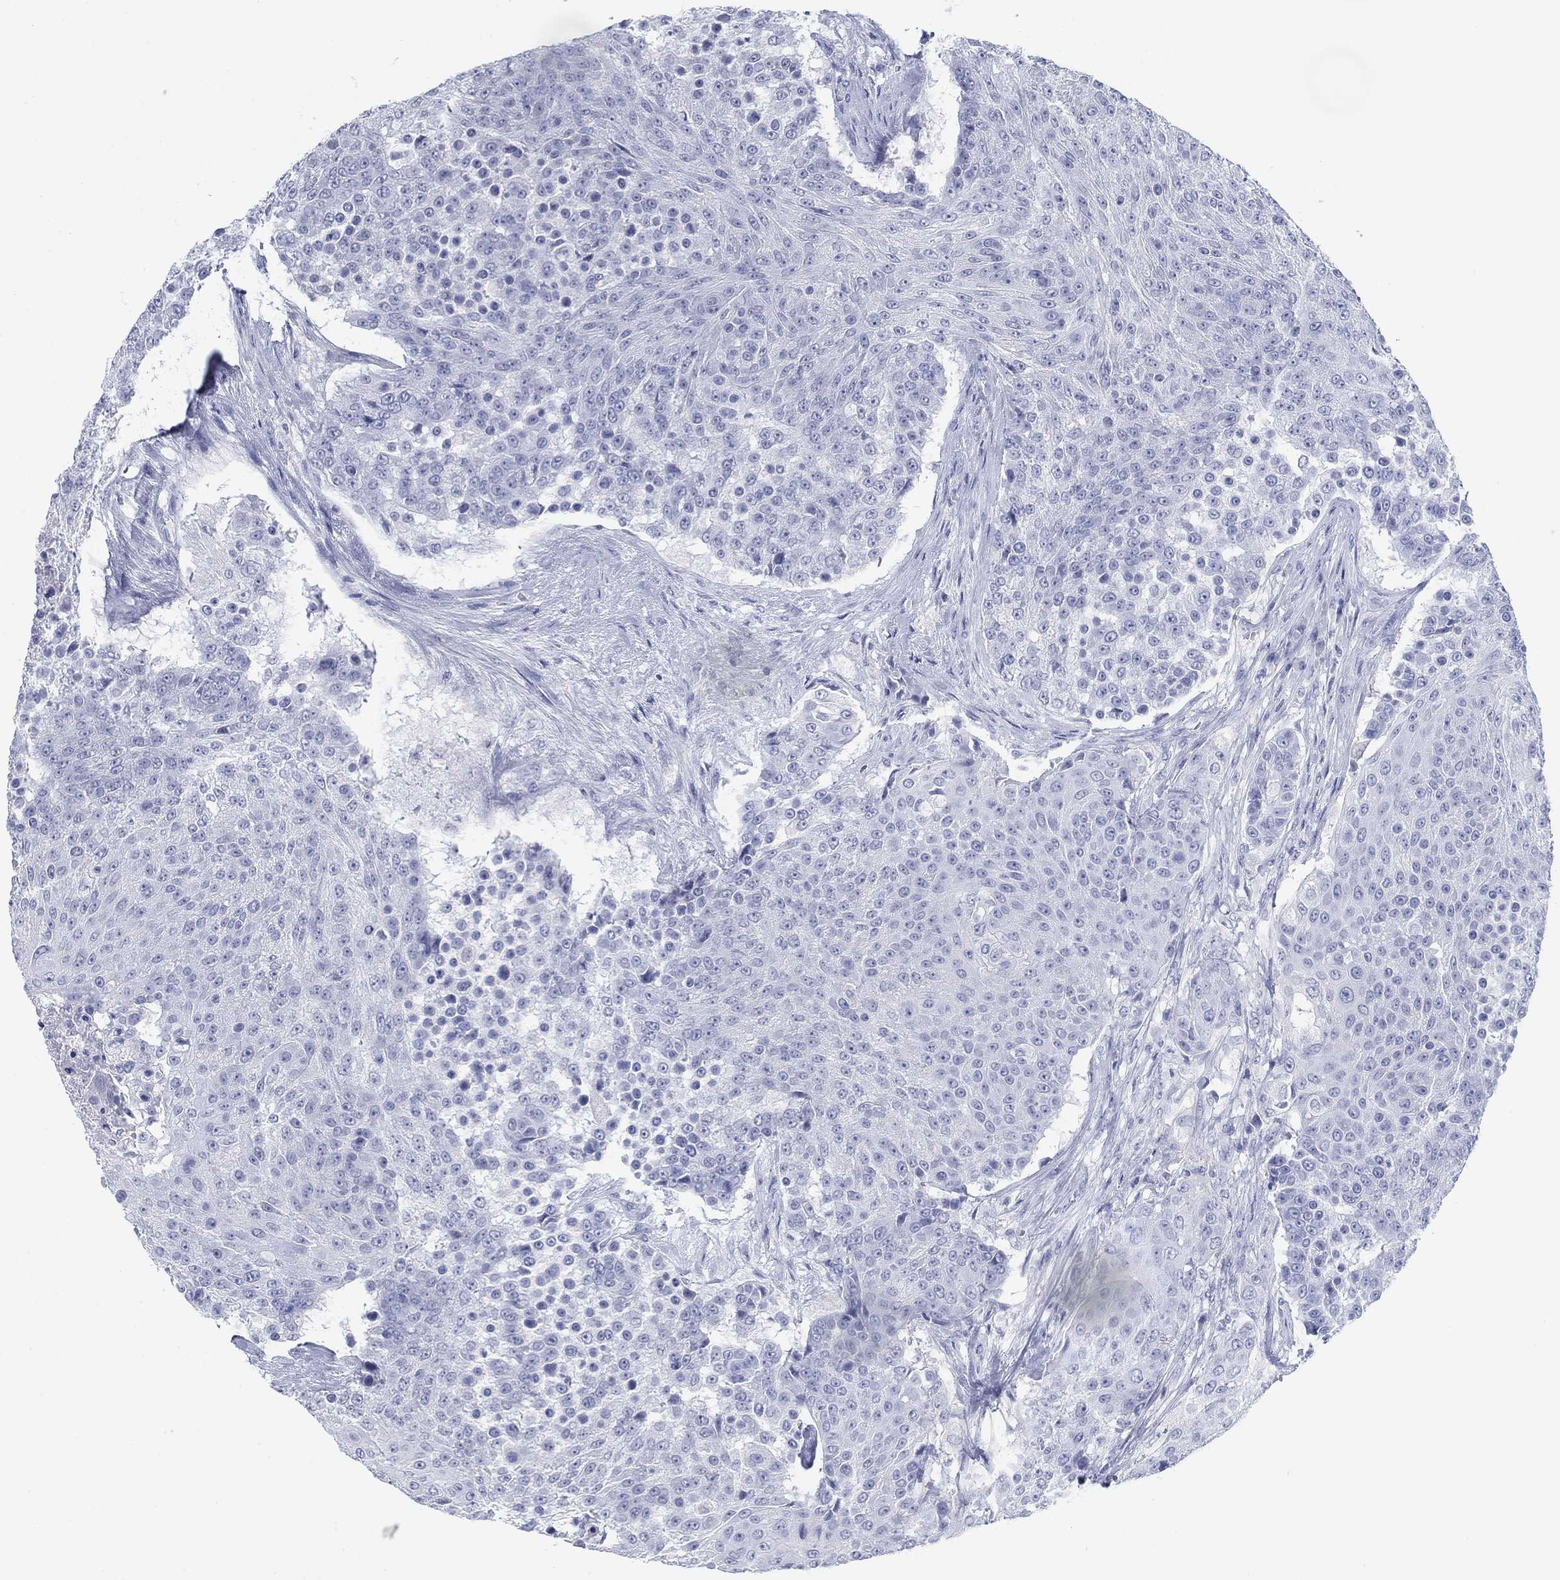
{"staining": {"intensity": "negative", "quantity": "none", "location": "none"}, "tissue": "urothelial cancer", "cell_type": "Tumor cells", "image_type": "cancer", "snomed": [{"axis": "morphology", "description": "Urothelial carcinoma, High grade"}, {"axis": "topography", "description": "Urinary bladder"}], "caption": "Immunohistochemistry (IHC) of high-grade urothelial carcinoma shows no positivity in tumor cells.", "gene": "PDYN", "patient": {"sex": "female", "age": 63}}